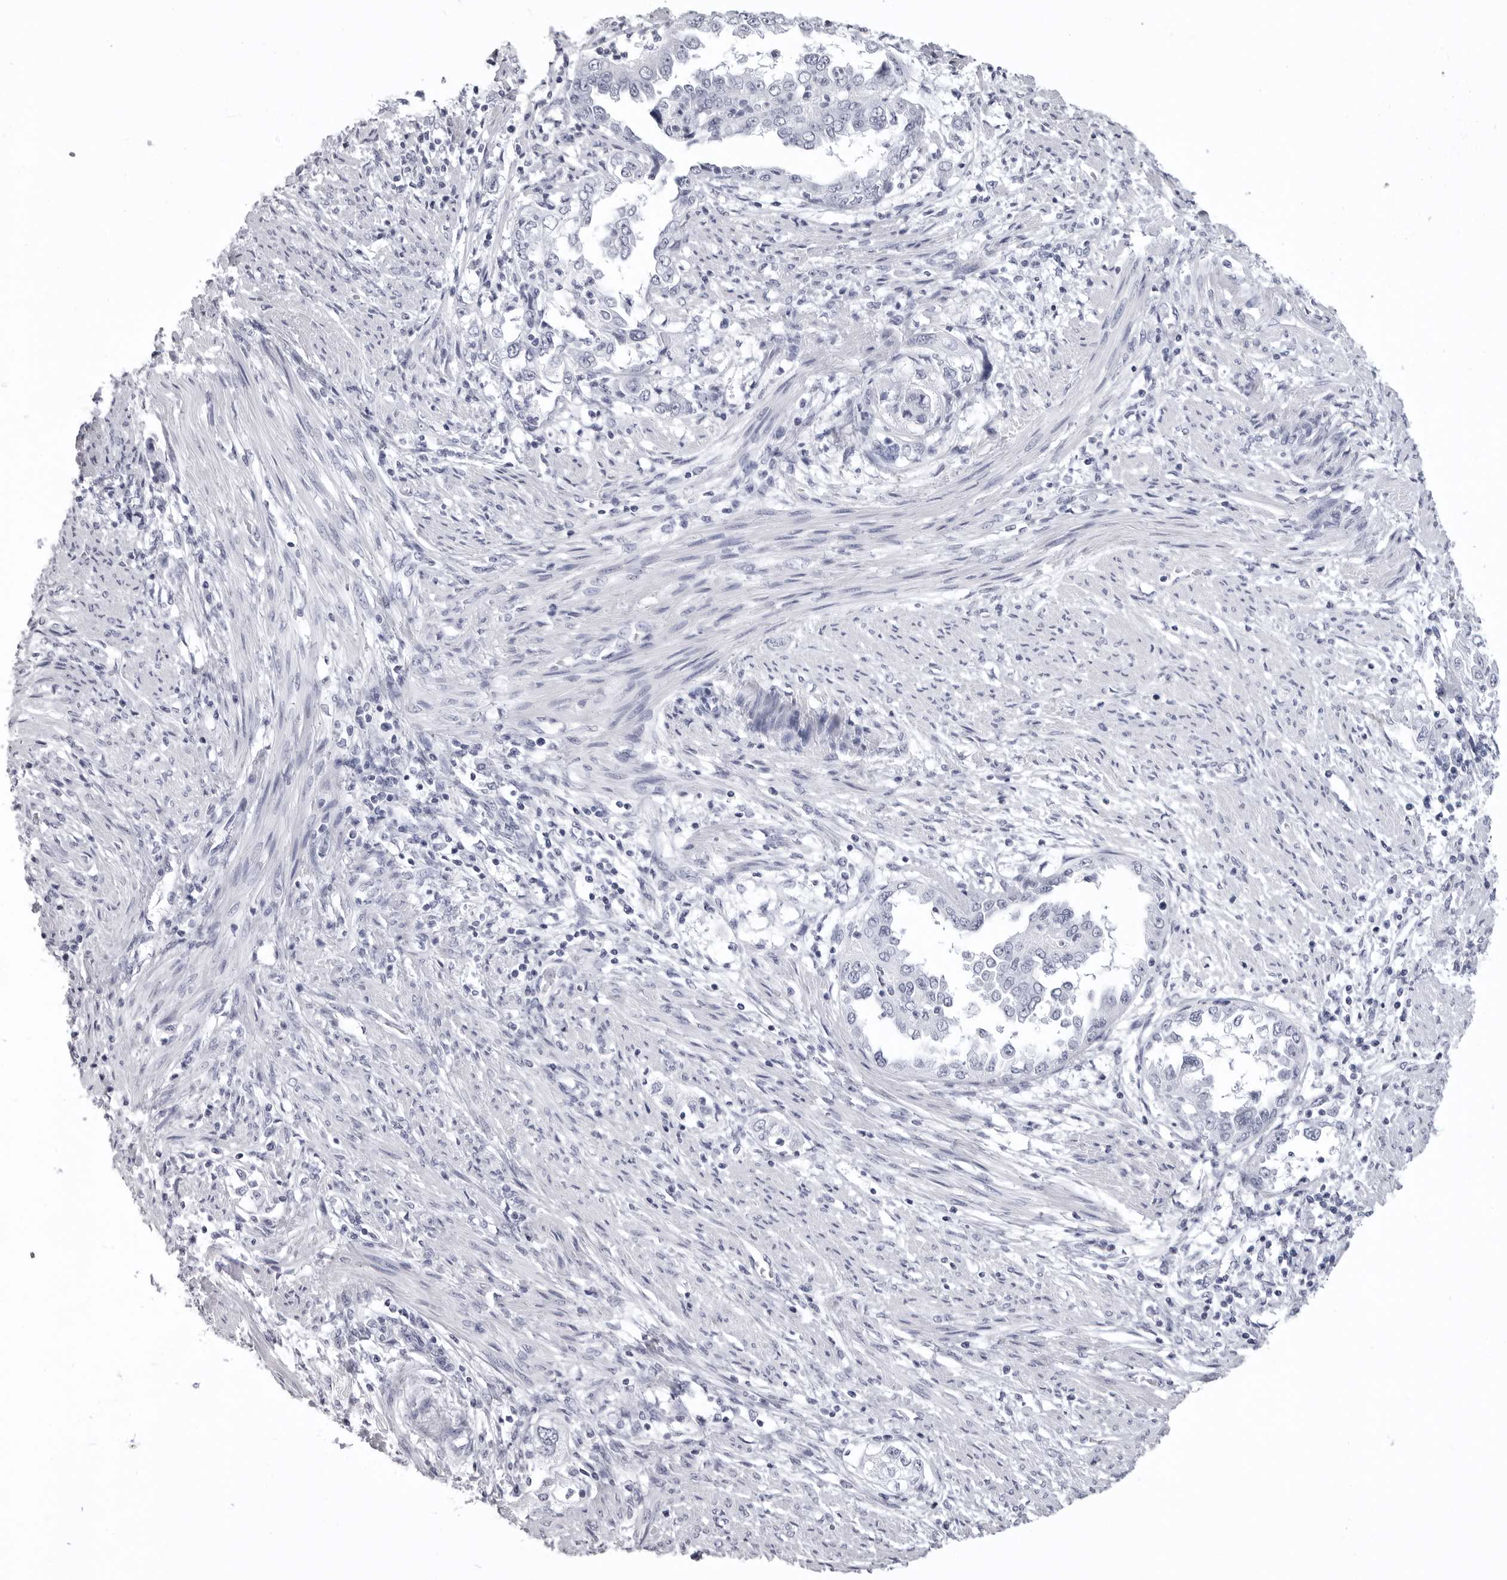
{"staining": {"intensity": "negative", "quantity": "none", "location": "none"}, "tissue": "endometrial cancer", "cell_type": "Tumor cells", "image_type": "cancer", "snomed": [{"axis": "morphology", "description": "Adenocarcinoma, NOS"}, {"axis": "topography", "description": "Endometrium"}], "caption": "Histopathology image shows no protein expression in tumor cells of endometrial cancer (adenocarcinoma) tissue. (Stains: DAB (3,3'-diaminobenzidine) IHC with hematoxylin counter stain, Microscopy: brightfield microscopy at high magnification).", "gene": "LGALS4", "patient": {"sex": "female", "age": 85}}